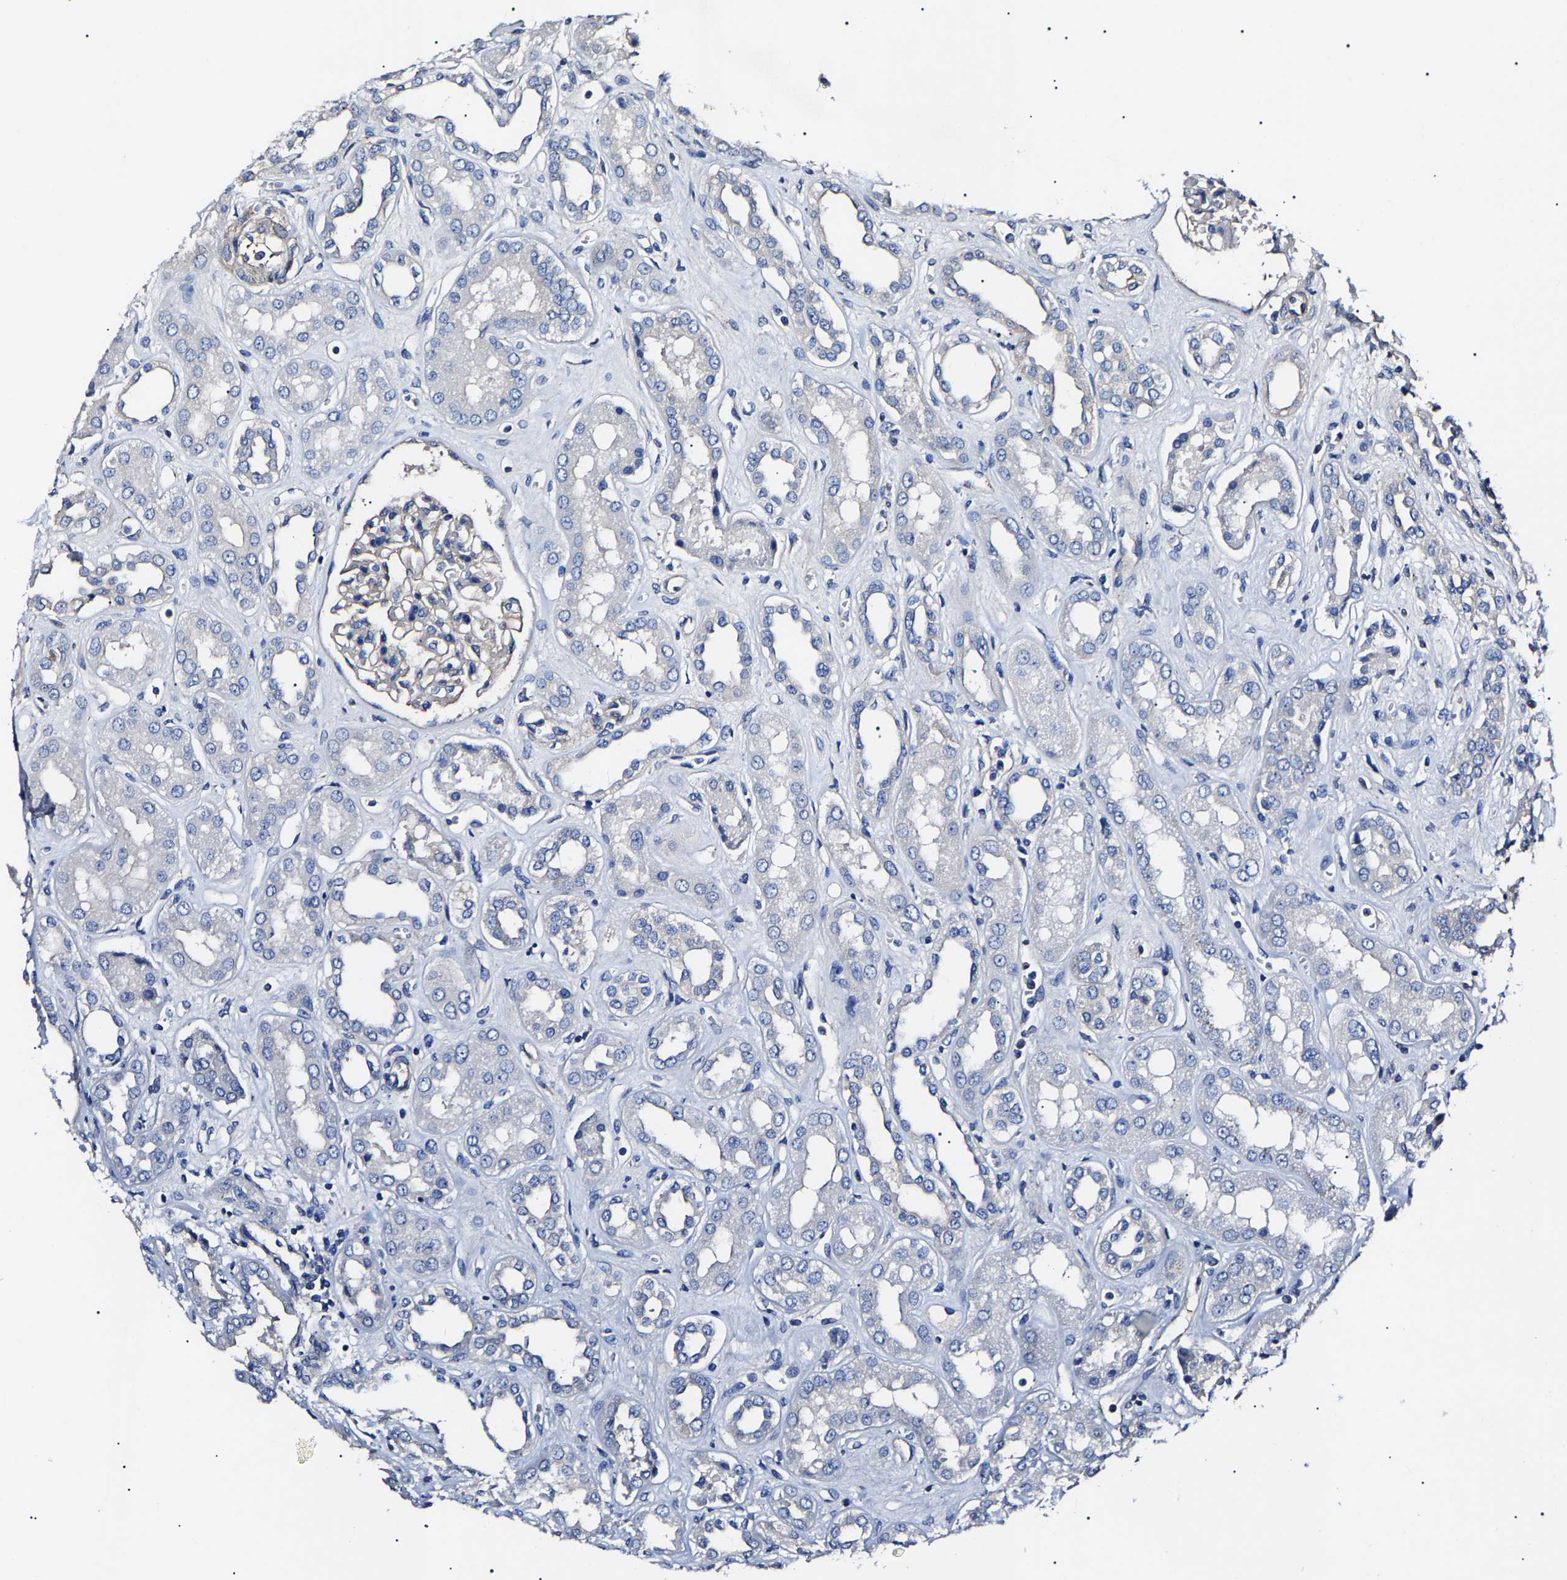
{"staining": {"intensity": "strong", "quantity": "<25%", "location": "cytoplasmic/membranous"}, "tissue": "kidney", "cell_type": "Cells in glomeruli", "image_type": "normal", "snomed": [{"axis": "morphology", "description": "Normal tissue, NOS"}, {"axis": "topography", "description": "Kidney"}], "caption": "A brown stain labels strong cytoplasmic/membranous expression of a protein in cells in glomeruli of normal kidney.", "gene": "KLHL42", "patient": {"sex": "male", "age": 59}}